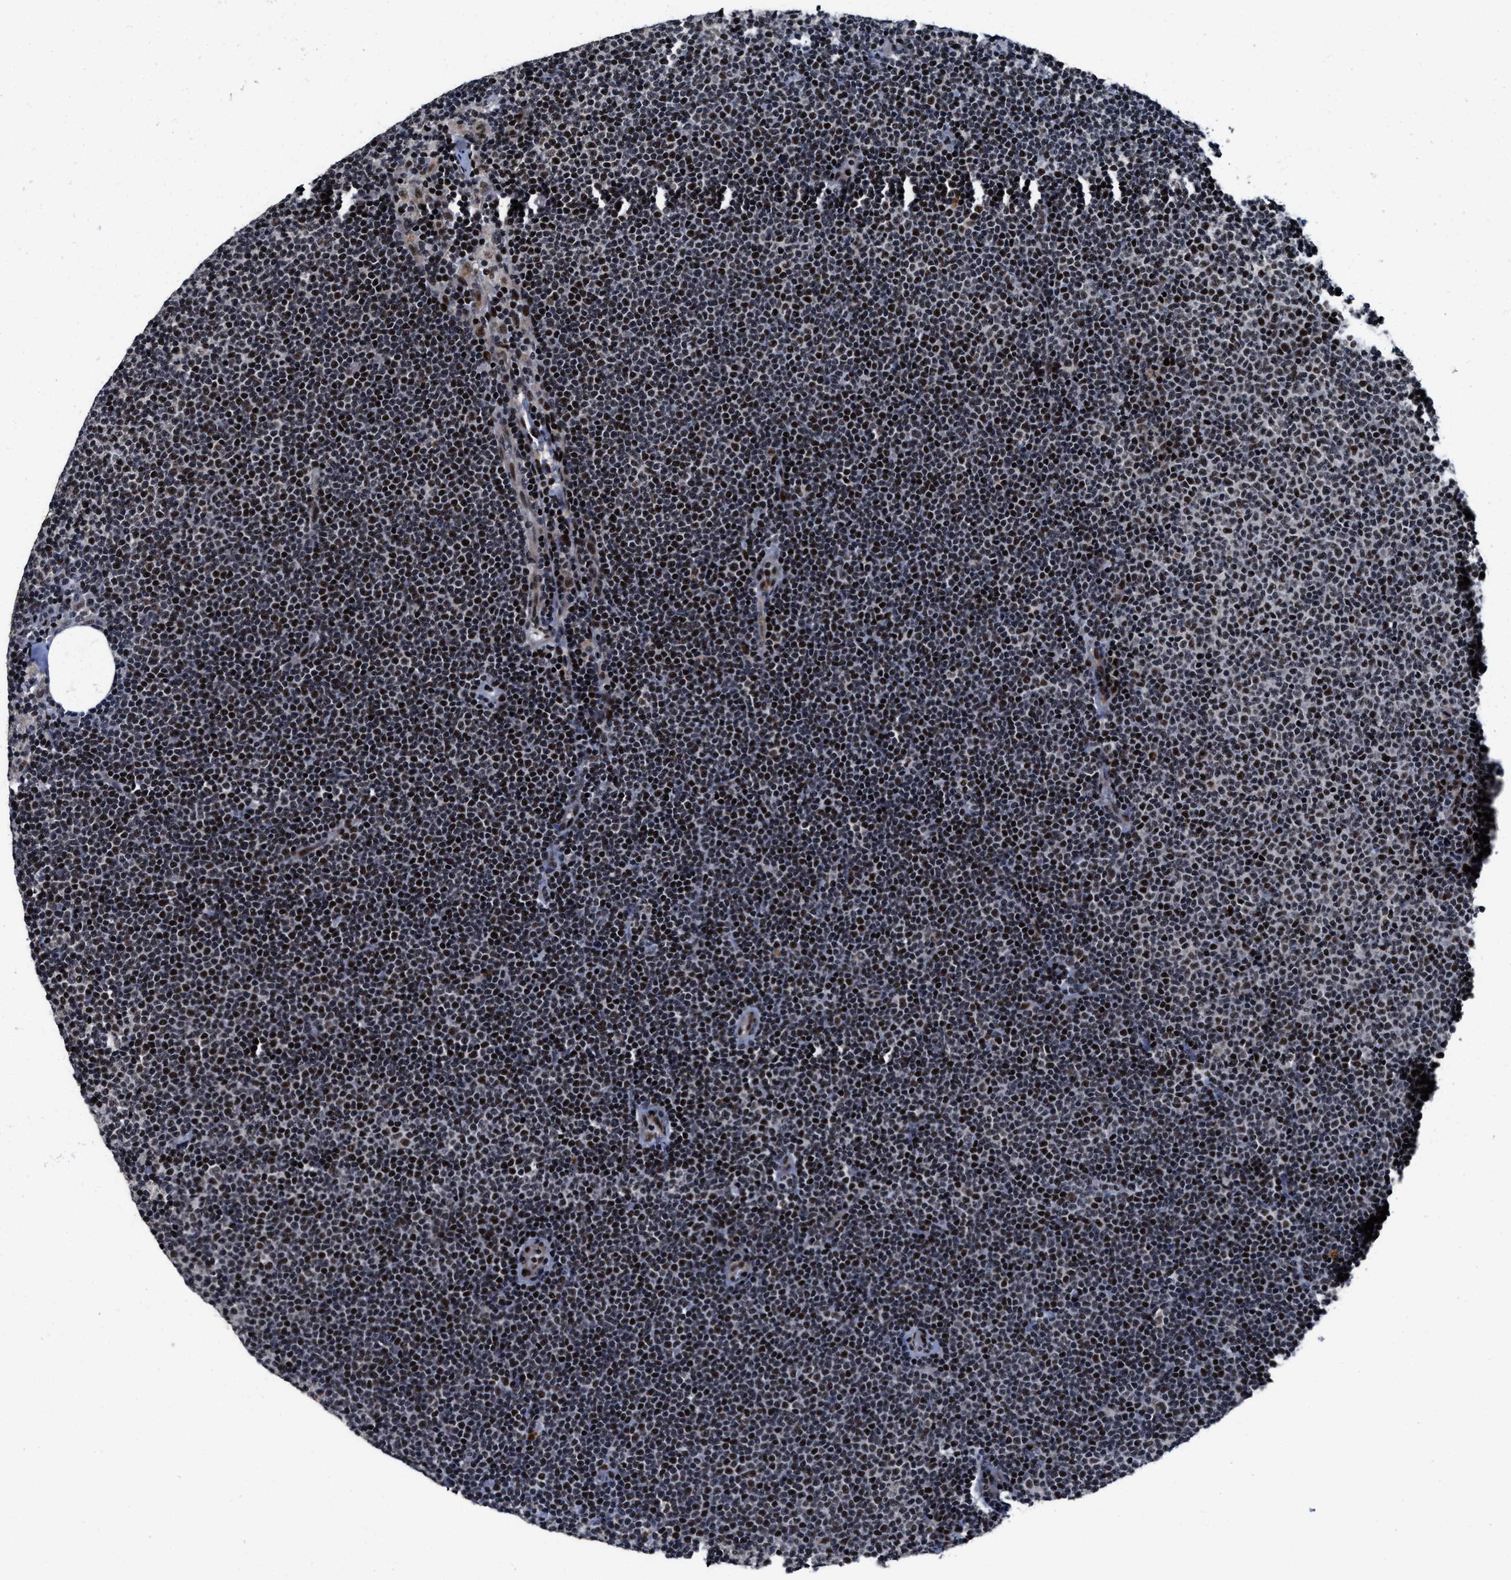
{"staining": {"intensity": "strong", "quantity": ">75%", "location": "nuclear"}, "tissue": "lymphoma", "cell_type": "Tumor cells", "image_type": "cancer", "snomed": [{"axis": "morphology", "description": "Malignant lymphoma, non-Hodgkin's type, Low grade"}, {"axis": "topography", "description": "Lymph node"}], "caption": "The micrograph demonstrates a brown stain indicating the presence of a protein in the nuclear of tumor cells in lymphoma.", "gene": "ZNF233", "patient": {"sex": "female", "age": 53}}